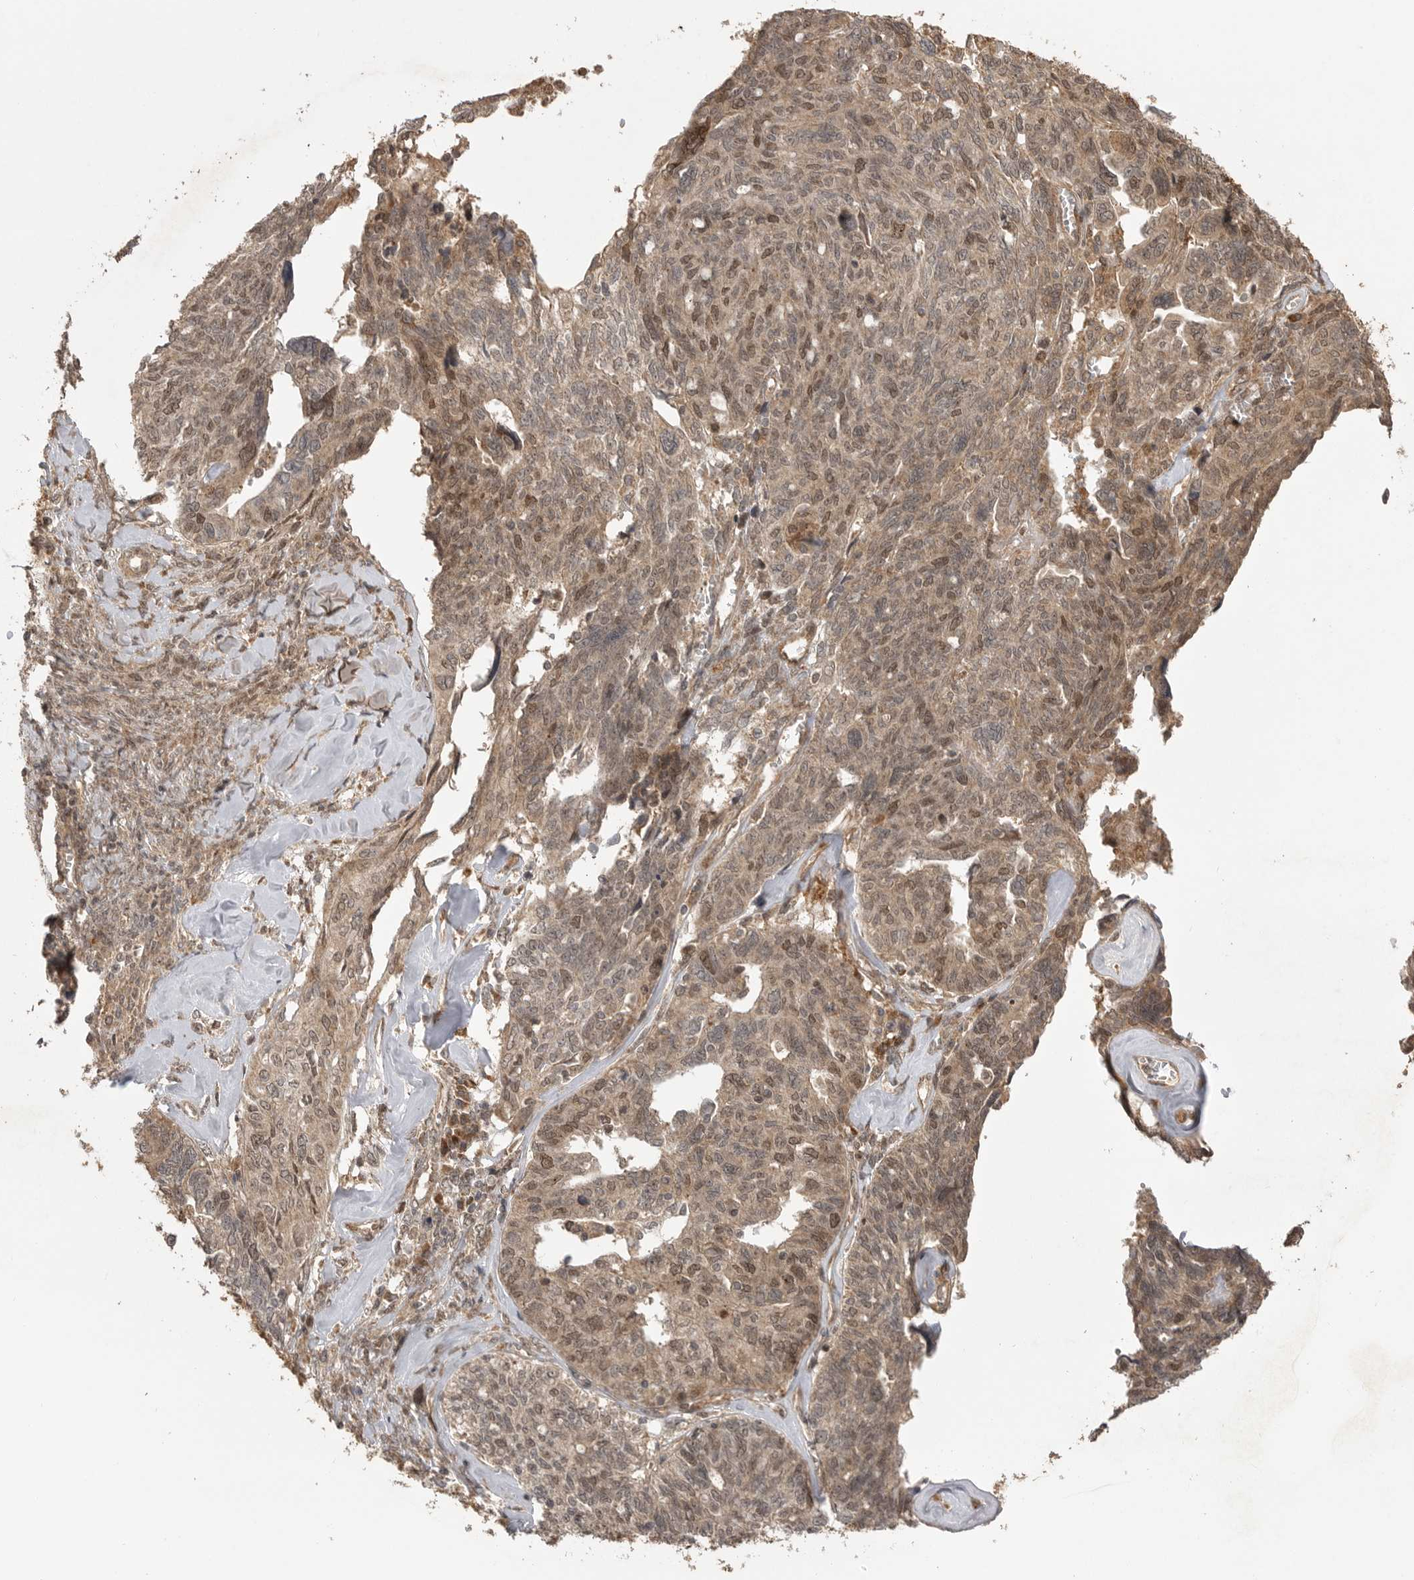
{"staining": {"intensity": "moderate", "quantity": "25%-75%", "location": "nuclear"}, "tissue": "ovarian cancer", "cell_type": "Tumor cells", "image_type": "cancer", "snomed": [{"axis": "morphology", "description": "Cystadenocarcinoma, serous, NOS"}, {"axis": "topography", "description": "Ovary"}], "caption": "Moderate nuclear protein positivity is seen in about 25%-75% of tumor cells in ovarian serous cystadenocarcinoma.", "gene": "BOC", "patient": {"sex": "female", "age": 79}}